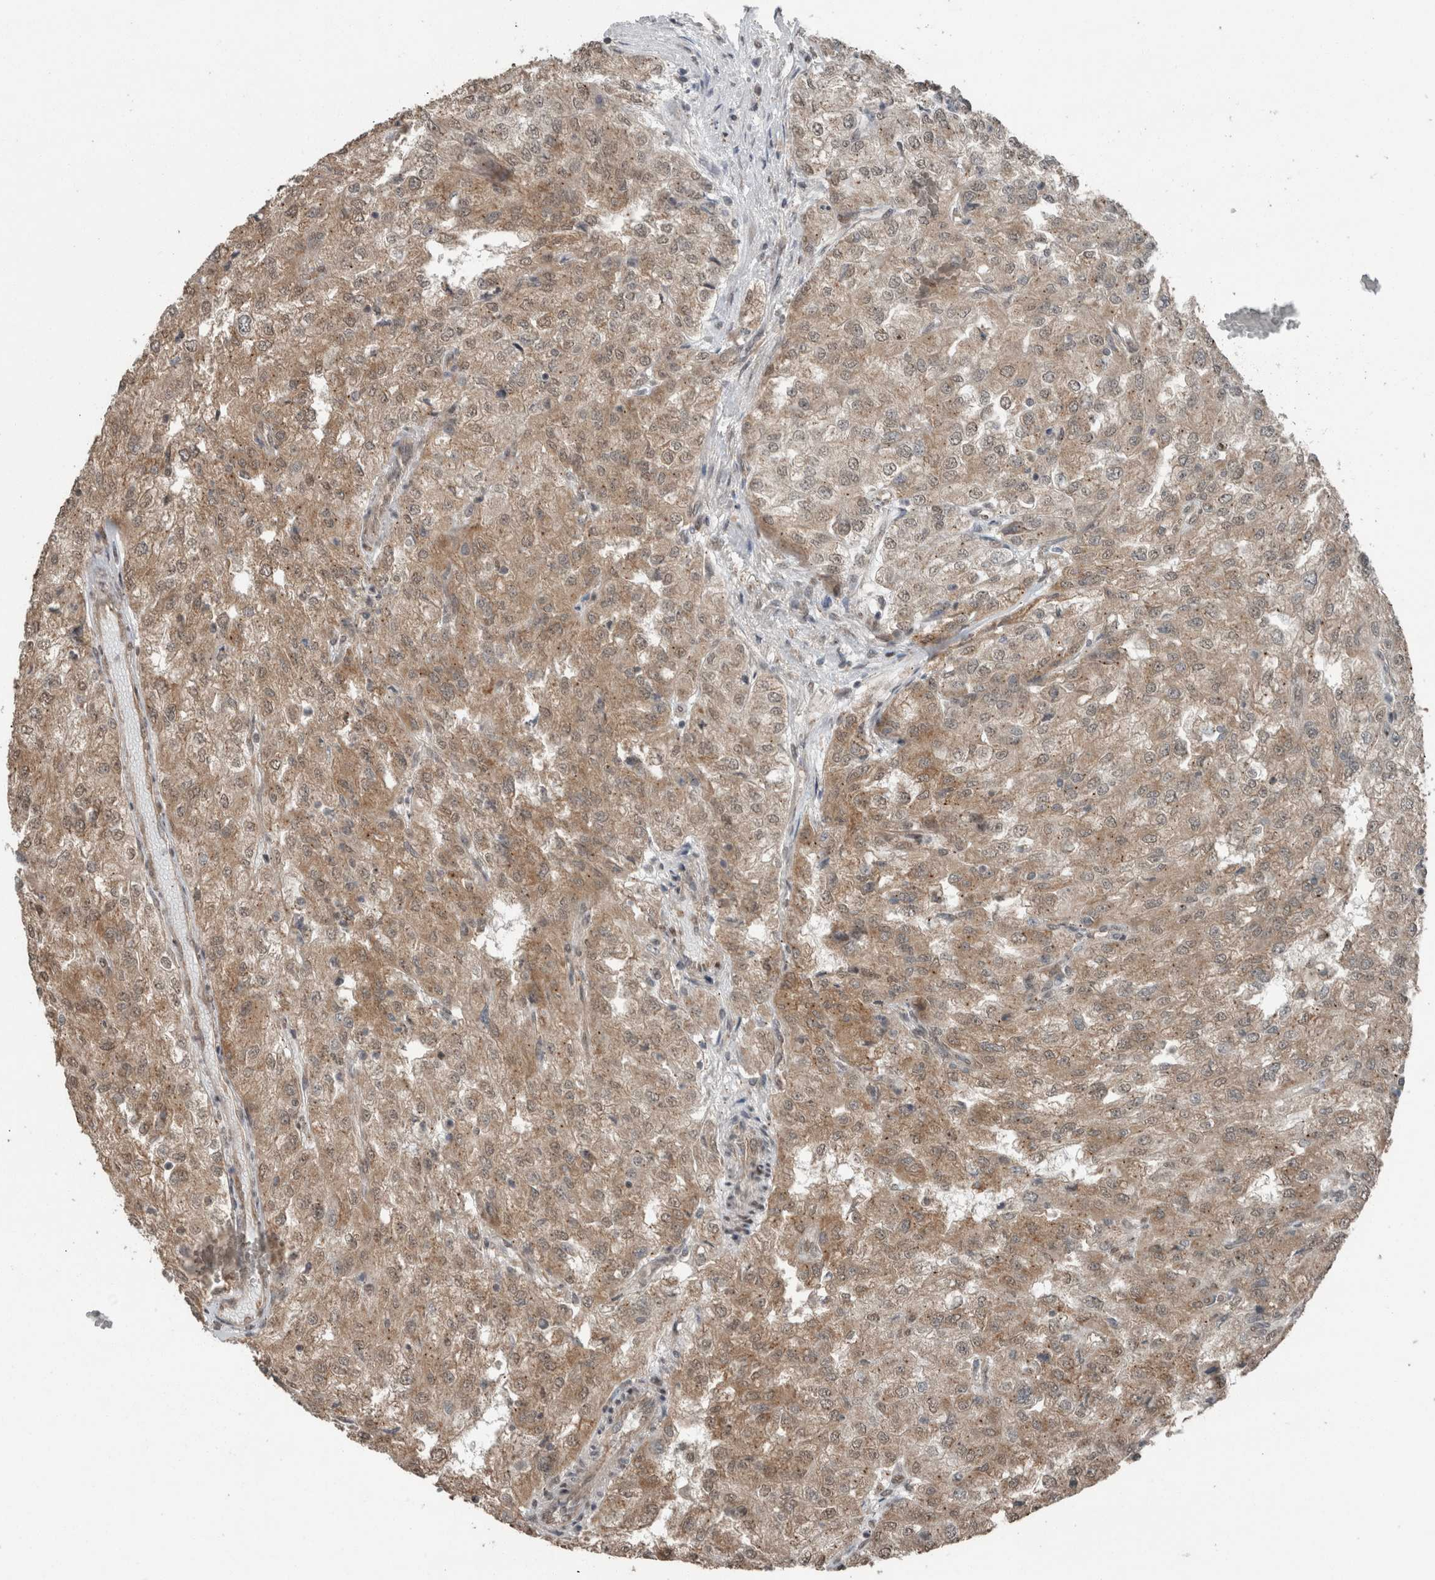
{"staining": {"intensity": "weak", "quantity": ">75%", "location": "cytoplasmic/membranous"}, "tissue": "renal cancer", "cell_type": "Tumor cells", "image_type": "cancer", "snomed": [{"axis": "morphology", "description": "Adenocarcinoma, NOS"}, {"axis": "topography", "description": "Kidney"}], "caption": "Tumor cells show low levels of weak cytoplasmic/membranous expression in approximately >75% of cells in human renal cancer (adenocarcinoma).", "gene": "MYO1E", "patient": {"sex": "female", "age": 54}}